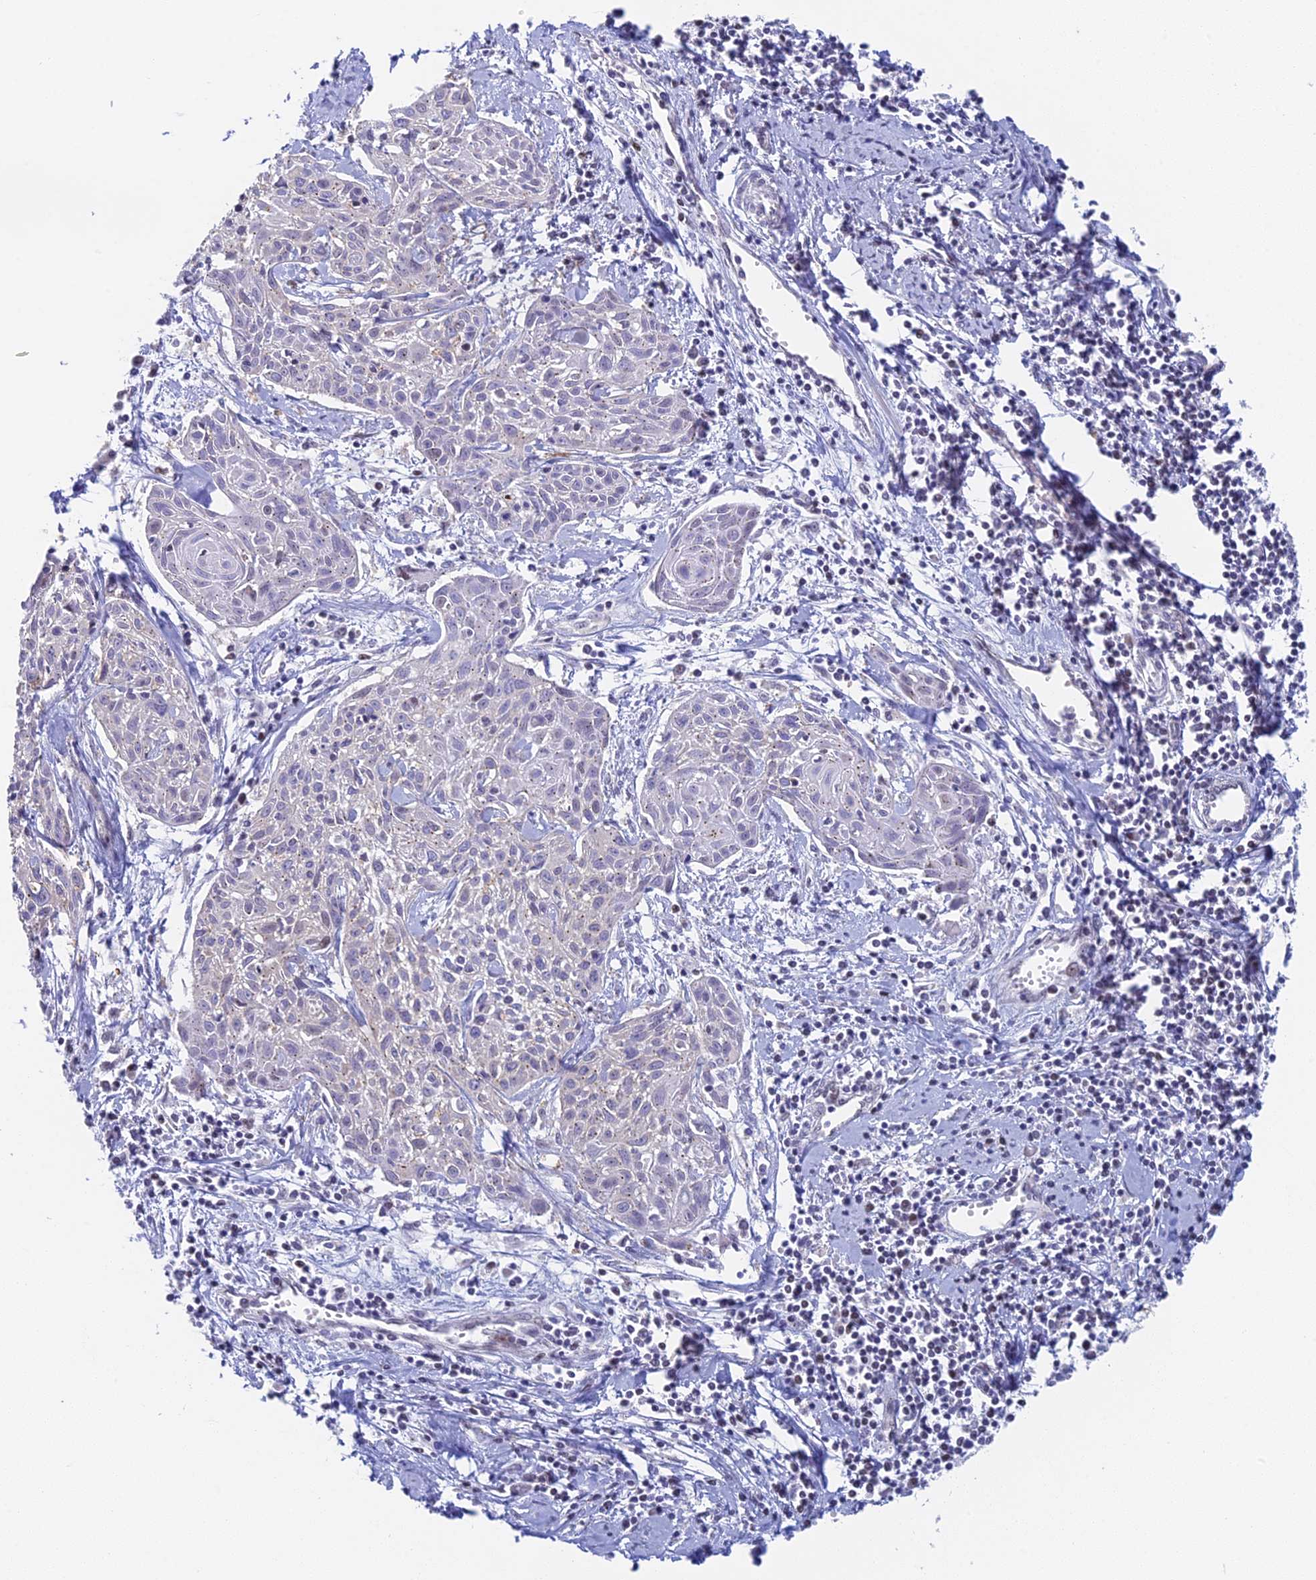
{"staining": {"intensity": "negative", "quantity": "none", "location": "none"}, "tissue": "cervical cancer", "cell_type": "Tumor cells", "image_type": "cancer", "snomed": [{"axis": "morphology", "description": "Squamous cell carcinoma, NOS"}, {"axis": "topography", "description": "Cervix"}], "caption": "IHC micrograph of neoplastic tissue: squamous cell carcinoma (cervical) stained with DAB displays no significant protein staining in tumor cells.", "gene": "MRPL17", "patient": {"sex": "female", "age": 51}}